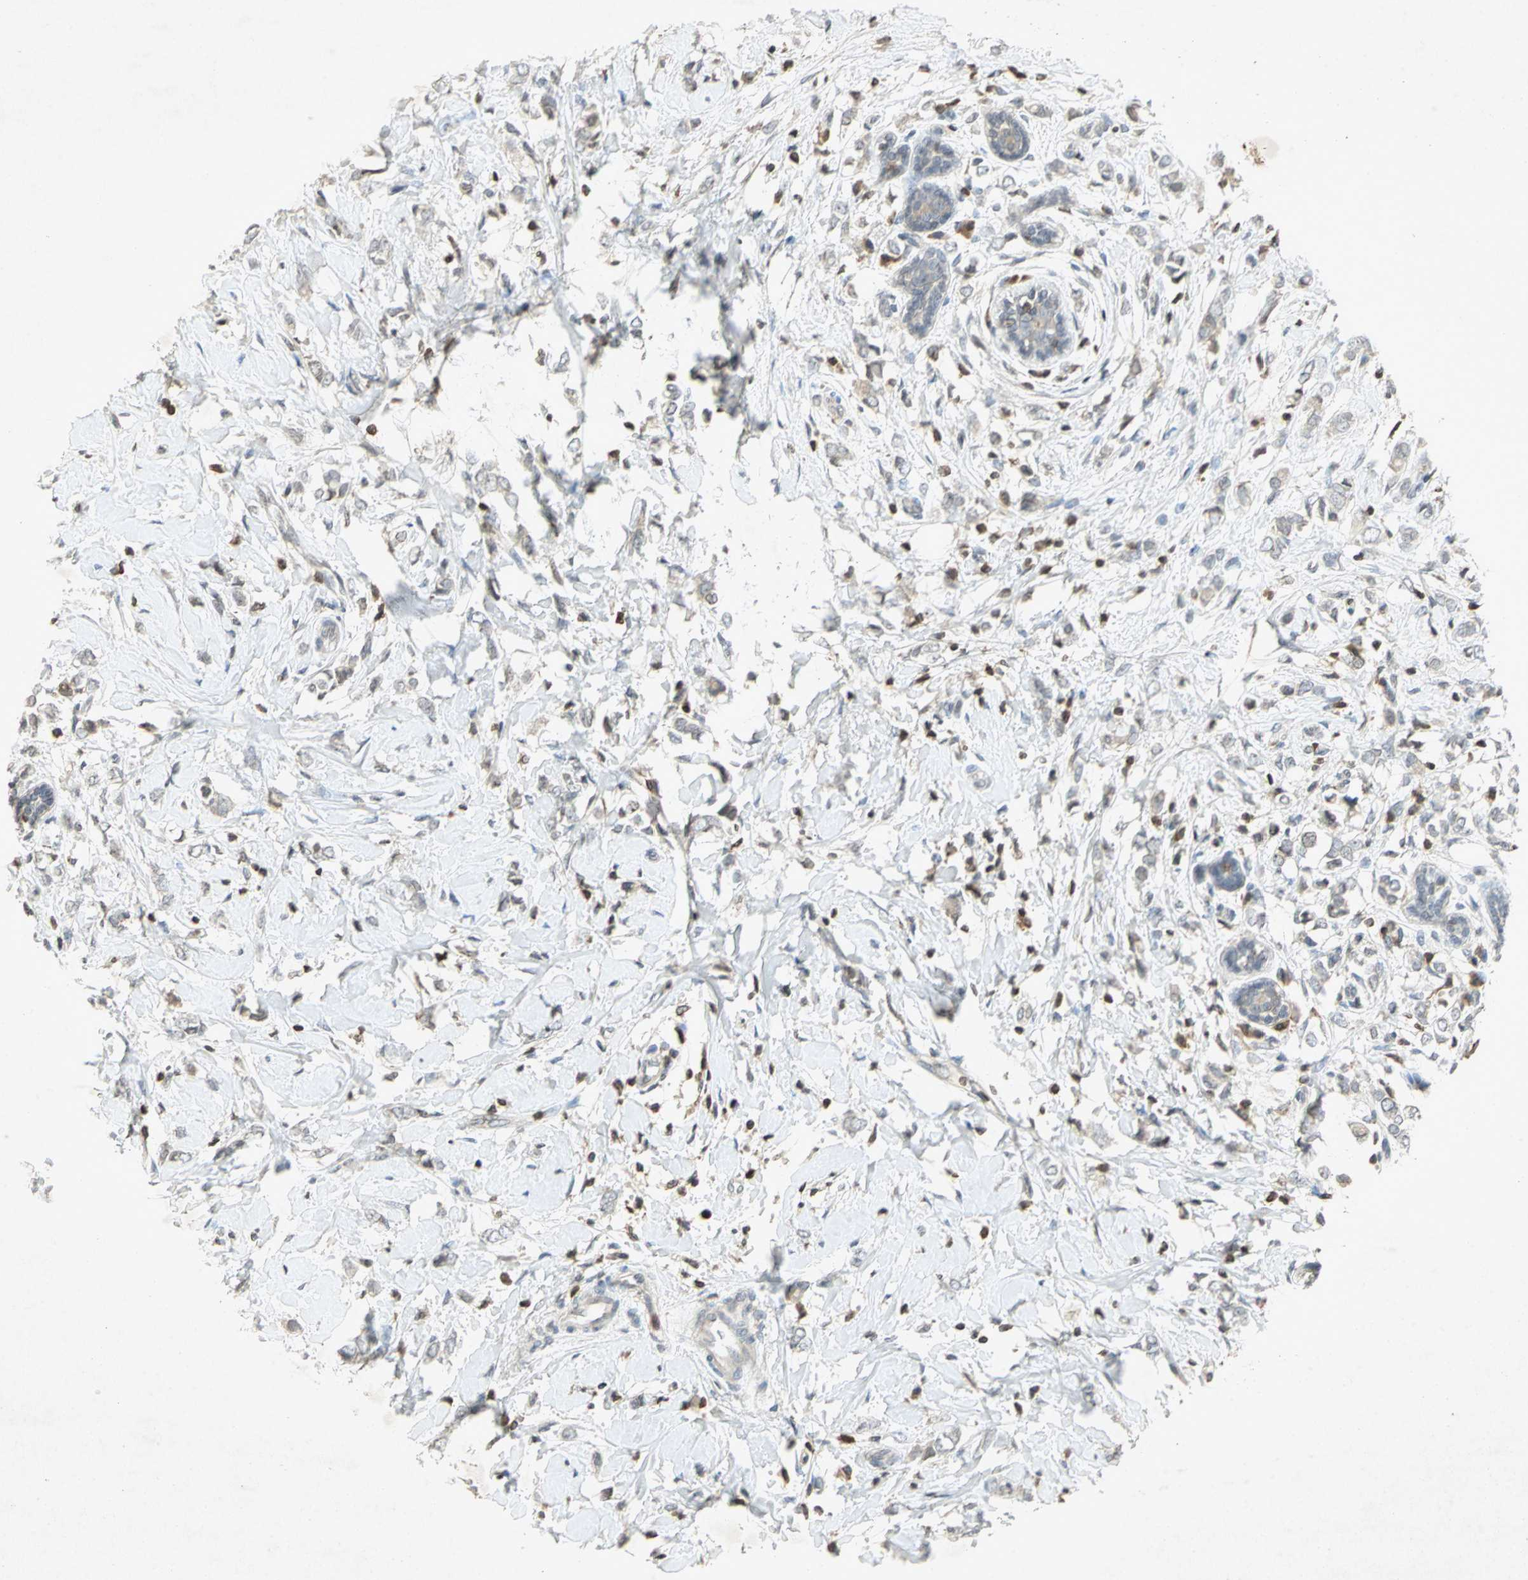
{"staining": {"intensity": "weak", "quantity": "<25%", "location": "cytoplasmic/membranous"}, "tissue": "breast cancer", "cell_type": "Tumor cells", "image_type": "cancer", "snomed": [{"axis": "morphology", "description": "Normal tissue, NOS"}, {"axis": "morphology", "description": "Lobular carcinoma"}, {"axis": "topography", "description": "Breast"}], "caption": "High power microscopy histopathology image of an IHC image of breast cancer (lobular carcinoma), revealing no significant expression in tumor cells.", "gene": "IL16", "patient": {"sex": "female", "age": 47}}